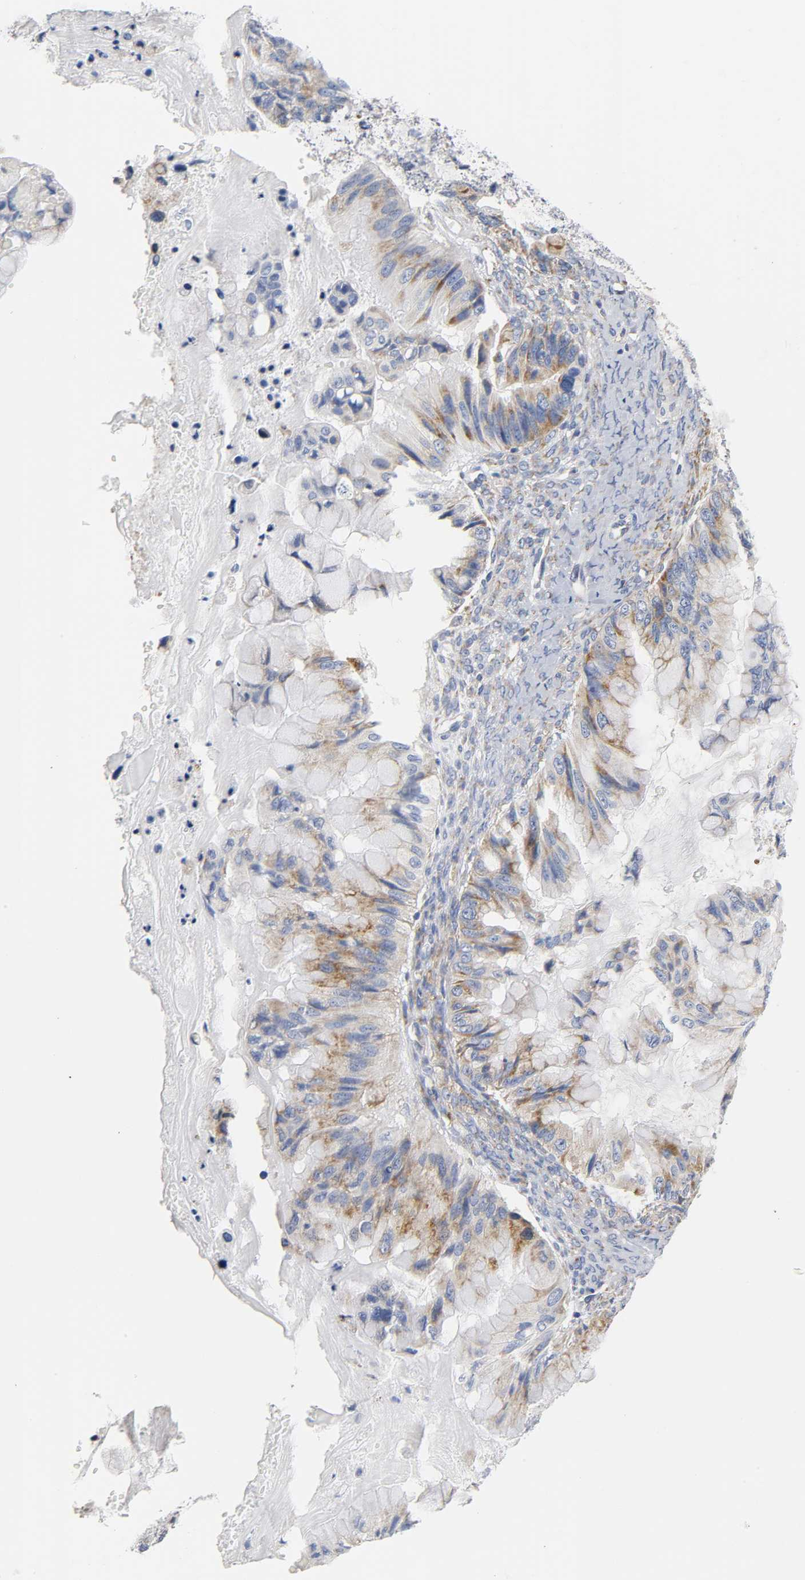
{"staining": {"intensity": "moderate", "quantity": "25%-75%", "location": "cytoplasmic/membranous"}, "tissue": "ovarian cancer", "cell_type": "Tumor cells", "image_type": "cancer", "snomed": [{"axis": "morphology", "description": "Cystadenocarcinoma, mucinous, NOS"}, {"axis": "topography", "description": "Ovary"}], "caption": "Protein staining displays moderate cytoplasmic/membranous staining in approximately 25%-75% of tumor cells in ovarian cancer (mucinous cystadenocarcinoma).", "gene": "REL", "patient": {"sex": "female", "age": 36}}